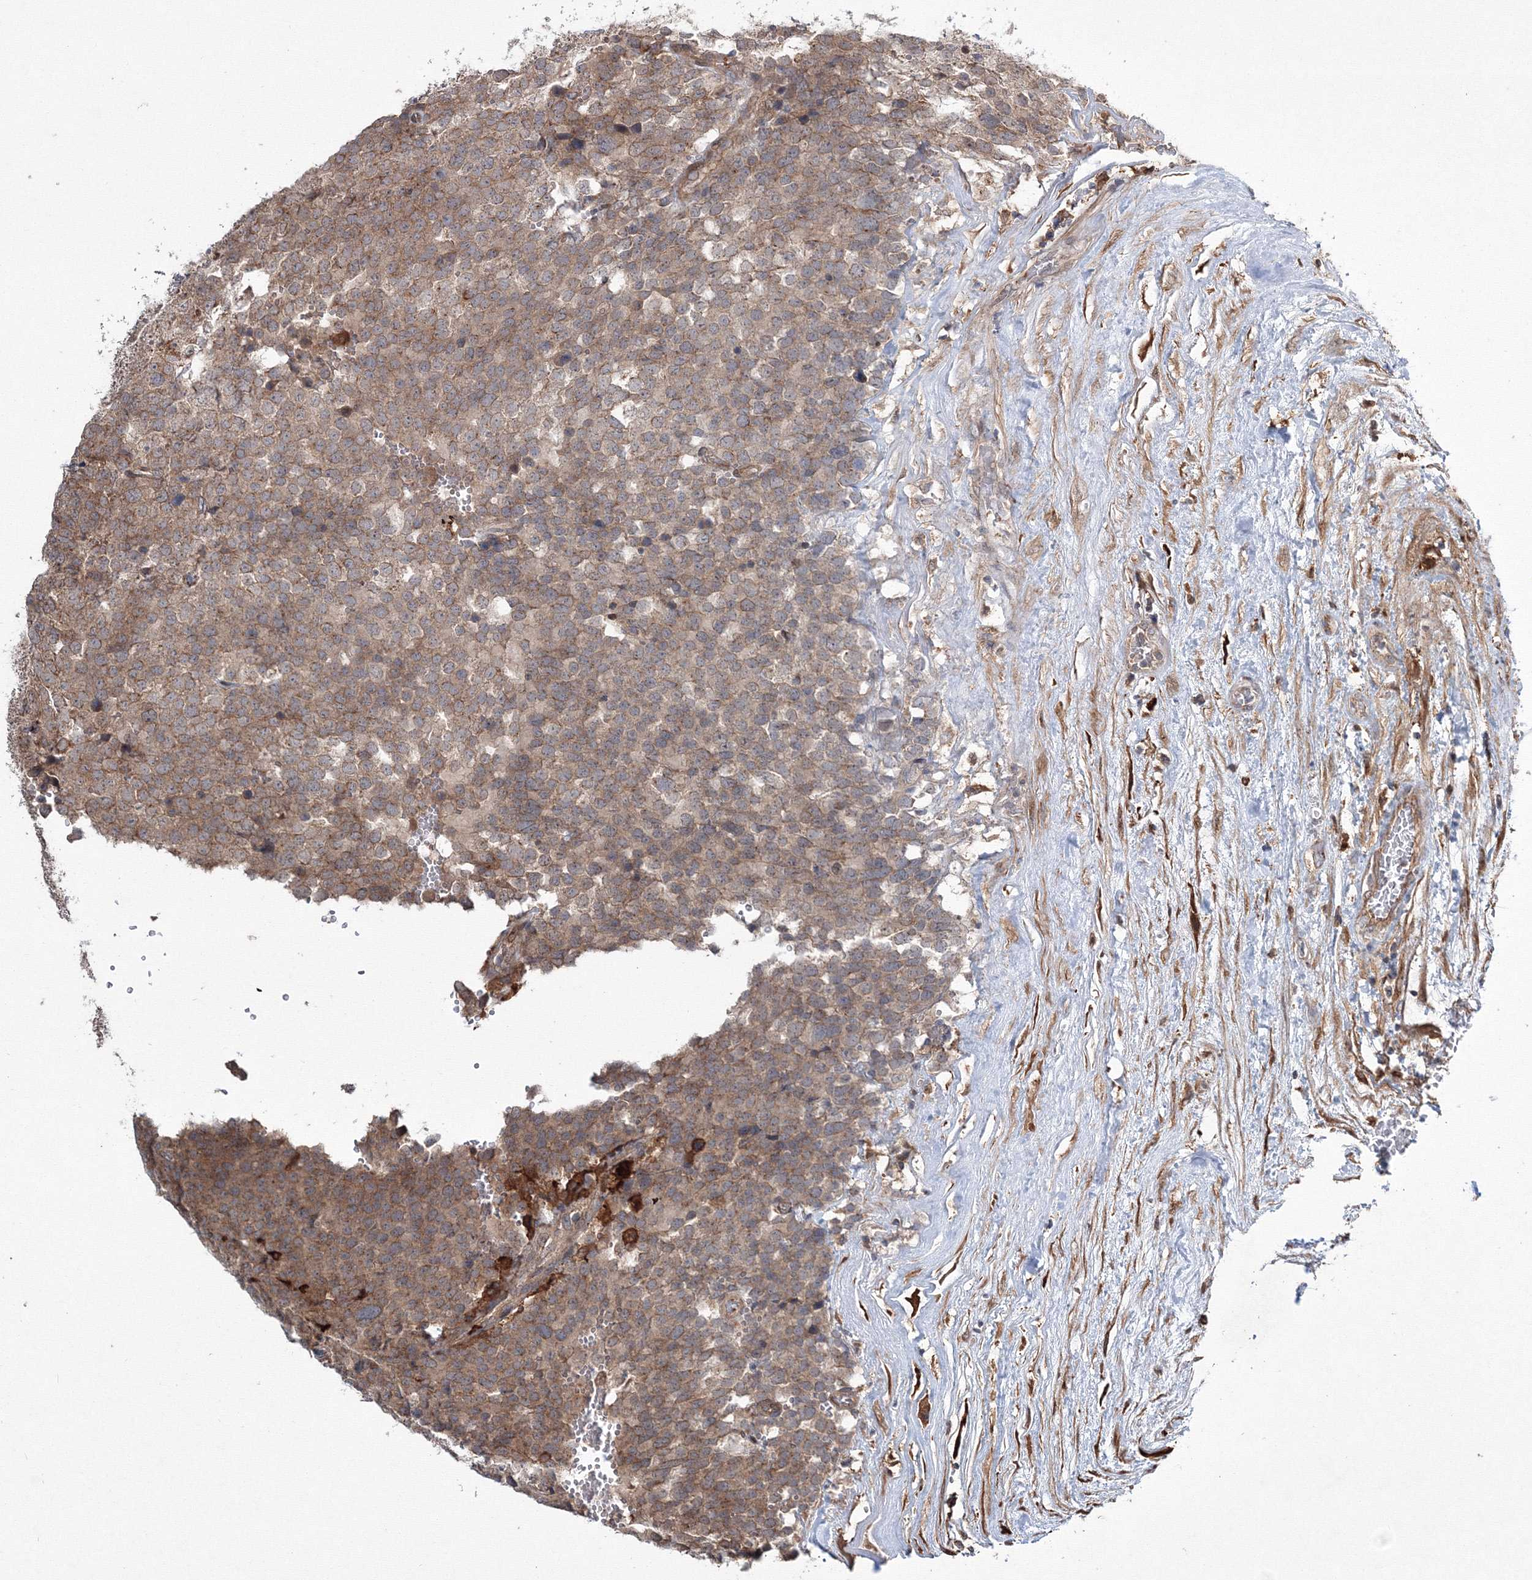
{"staining": {"intensity": "moderate", "quantity": ">75%", "location": "cytoplasmic/membranous"}, "tissue": "testis cancer", "cell_type": "Tumor cells", "image_type": "cancer", "snomed": [{"axis": "morphology", "description": "Seminoma, NOS"}, {"axis": "topography", "description": "Testis"}], "caption": "Testis cancer (seminoma) was stained to show a protein in brown. There is medium levels of moderate cytoplasmic/membranous positivity in approximately >75% of tumor cells.", "gene": "RANBP3L", "patient": {"sex": "male", "age": 71}}